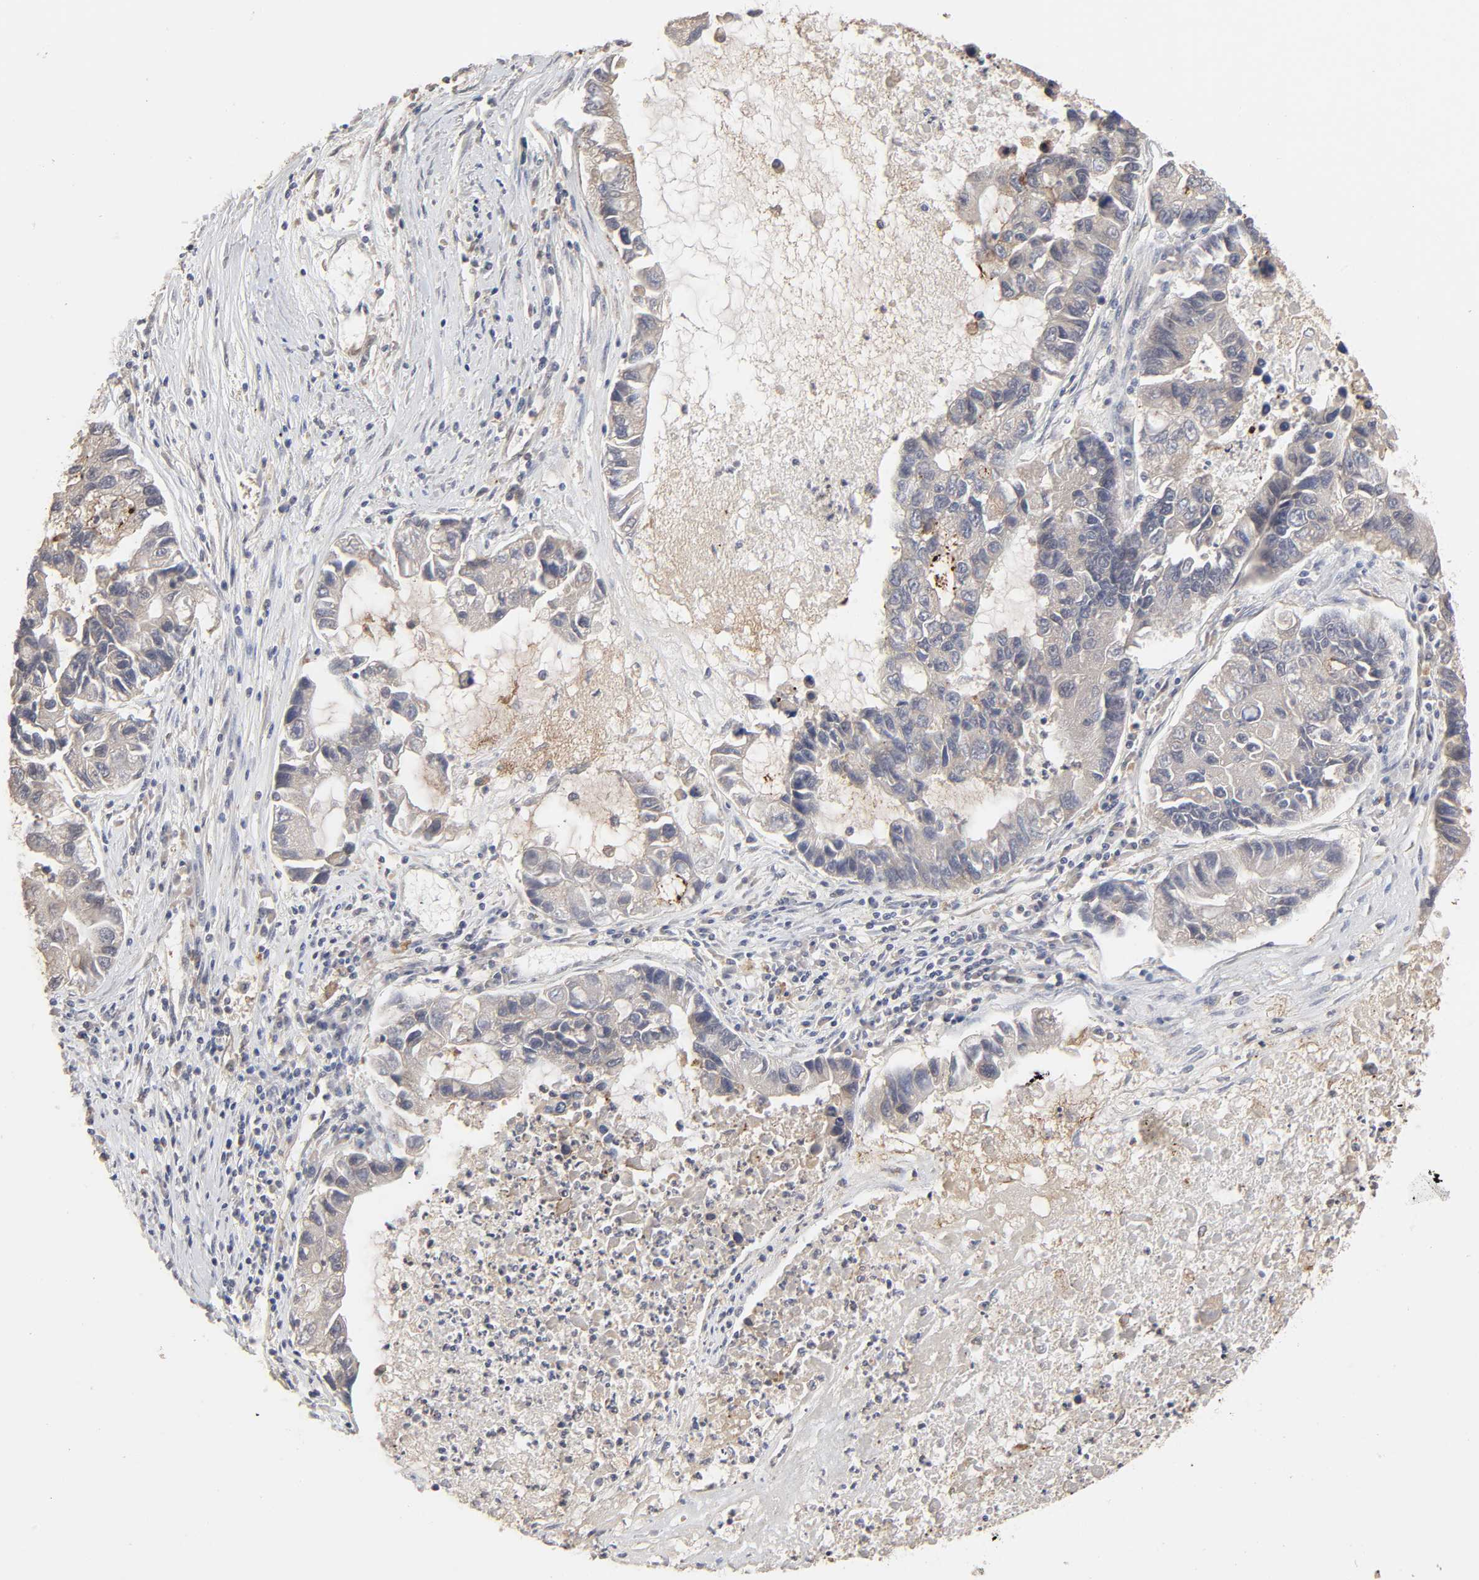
{"staining": {"intensity": "weak", "quantity": "<25%", "location": "cytoplasmic/membranous"}, "tissue": "lung cancer", "cell_type": "Tumor cells", "image_type": "cancer", "snomed": [{"axis": "morphology", "description": "Adenocarcinoma, NOS"}, {"axis": "topography", "description": "Lung"}], "caption": "A histopathology image of adenocarcinoma (lung) stained for a protein demonstrates no brown staining in tumor cells.", "gene": "MAPK1", "patient": {"sex": "female", "age": 51}}